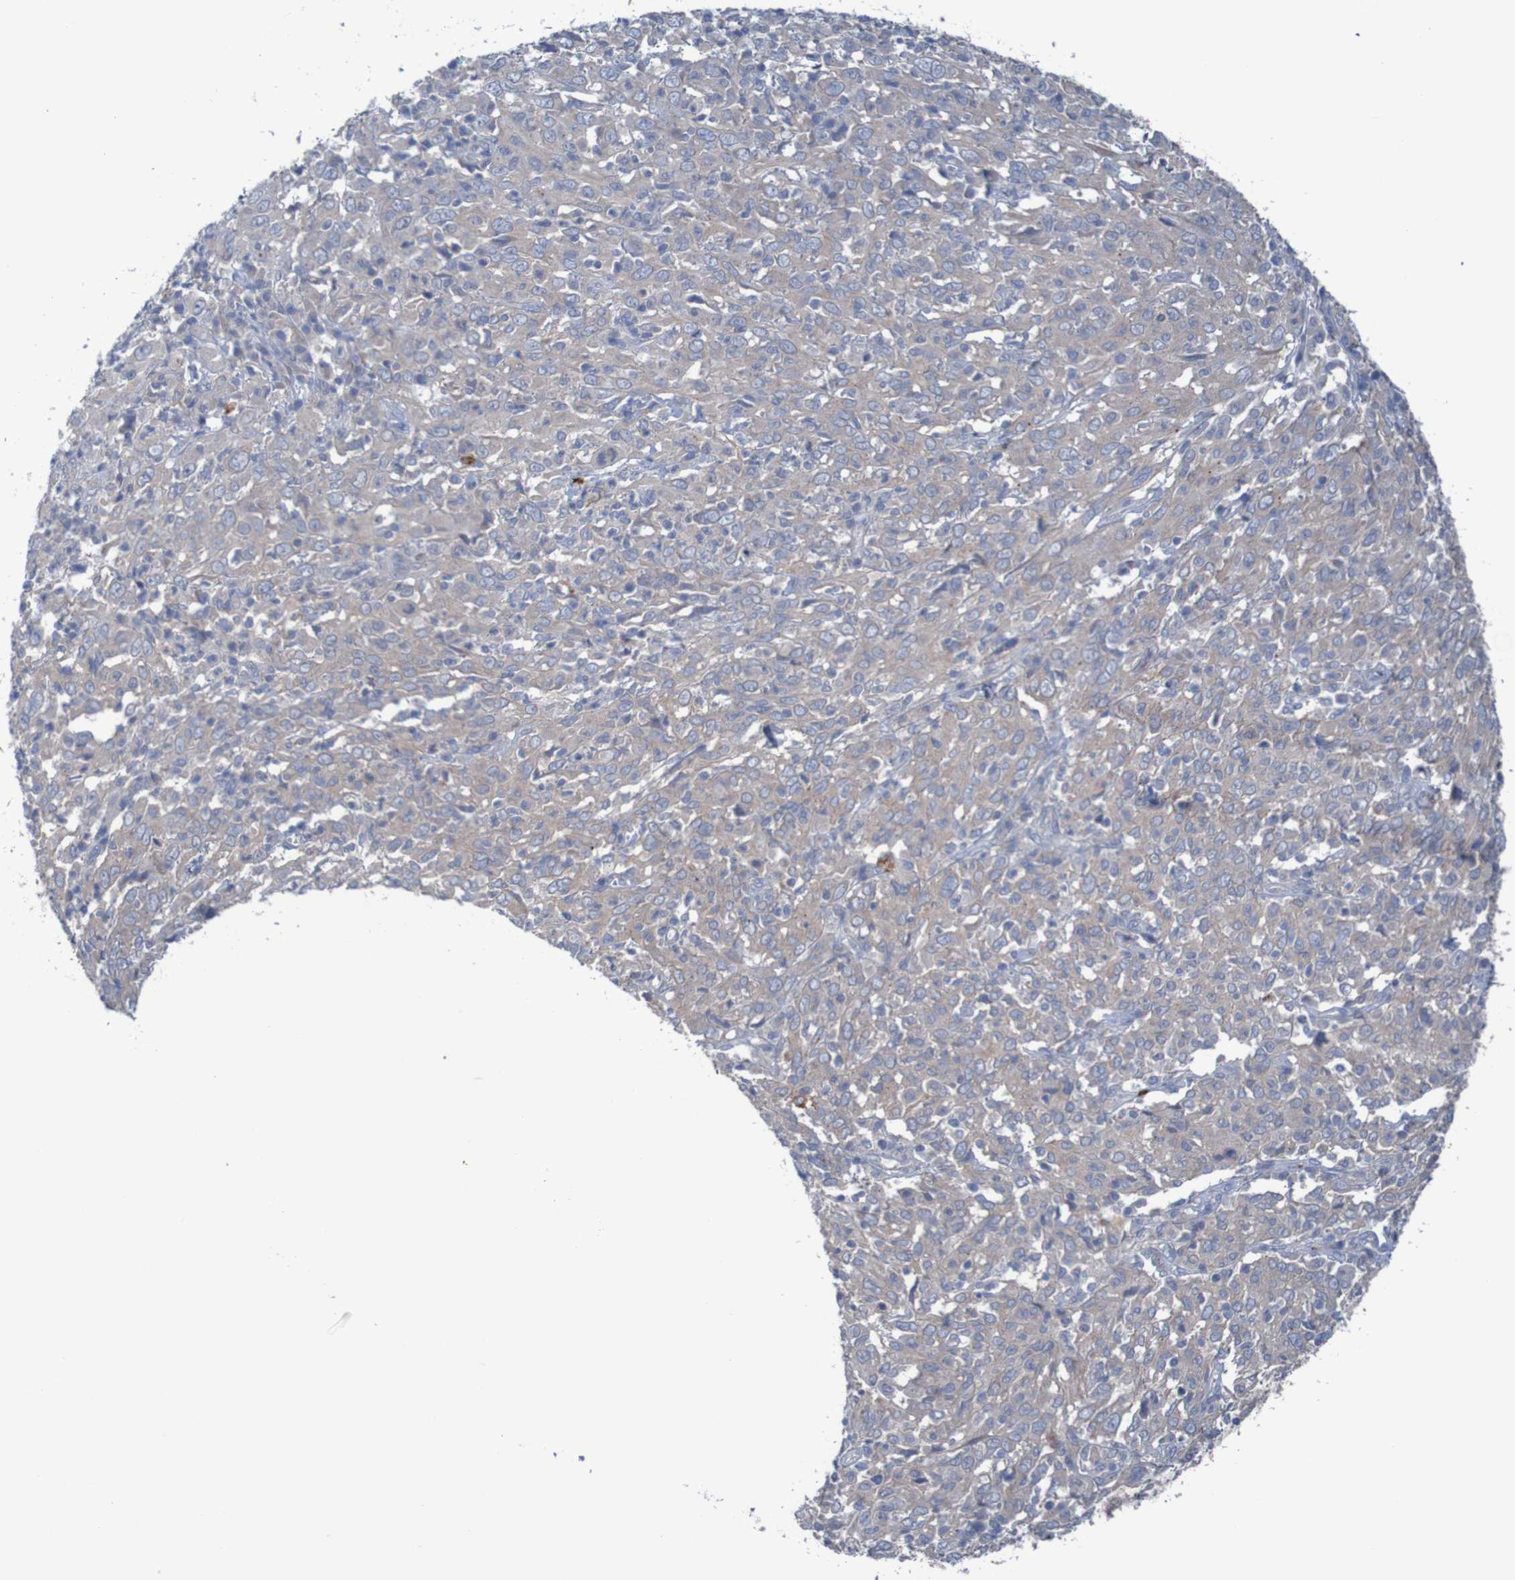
{"staining": {"intensity": "weak", "quantity": ">75%", "location": "cytoplasmic/membranous"}, "tissue": "cervical cancer", "cell_type": "Tumor cells", "image_type": "cancer", "snomed": [{"axis": "morphology", "description": "Squamous cell carcinoma, NOS"}, {"axis": "topography", "description": "Cervix"}], "caption": "Human cervical cancer (squamous cell carcinoma) stained for a protein (brown) shows weak cytoplasmic/membranous positive expression in about >75% of tumor cells.", "gene": "ANGPT4", "patient": {"sex": "female", "age": 46}}